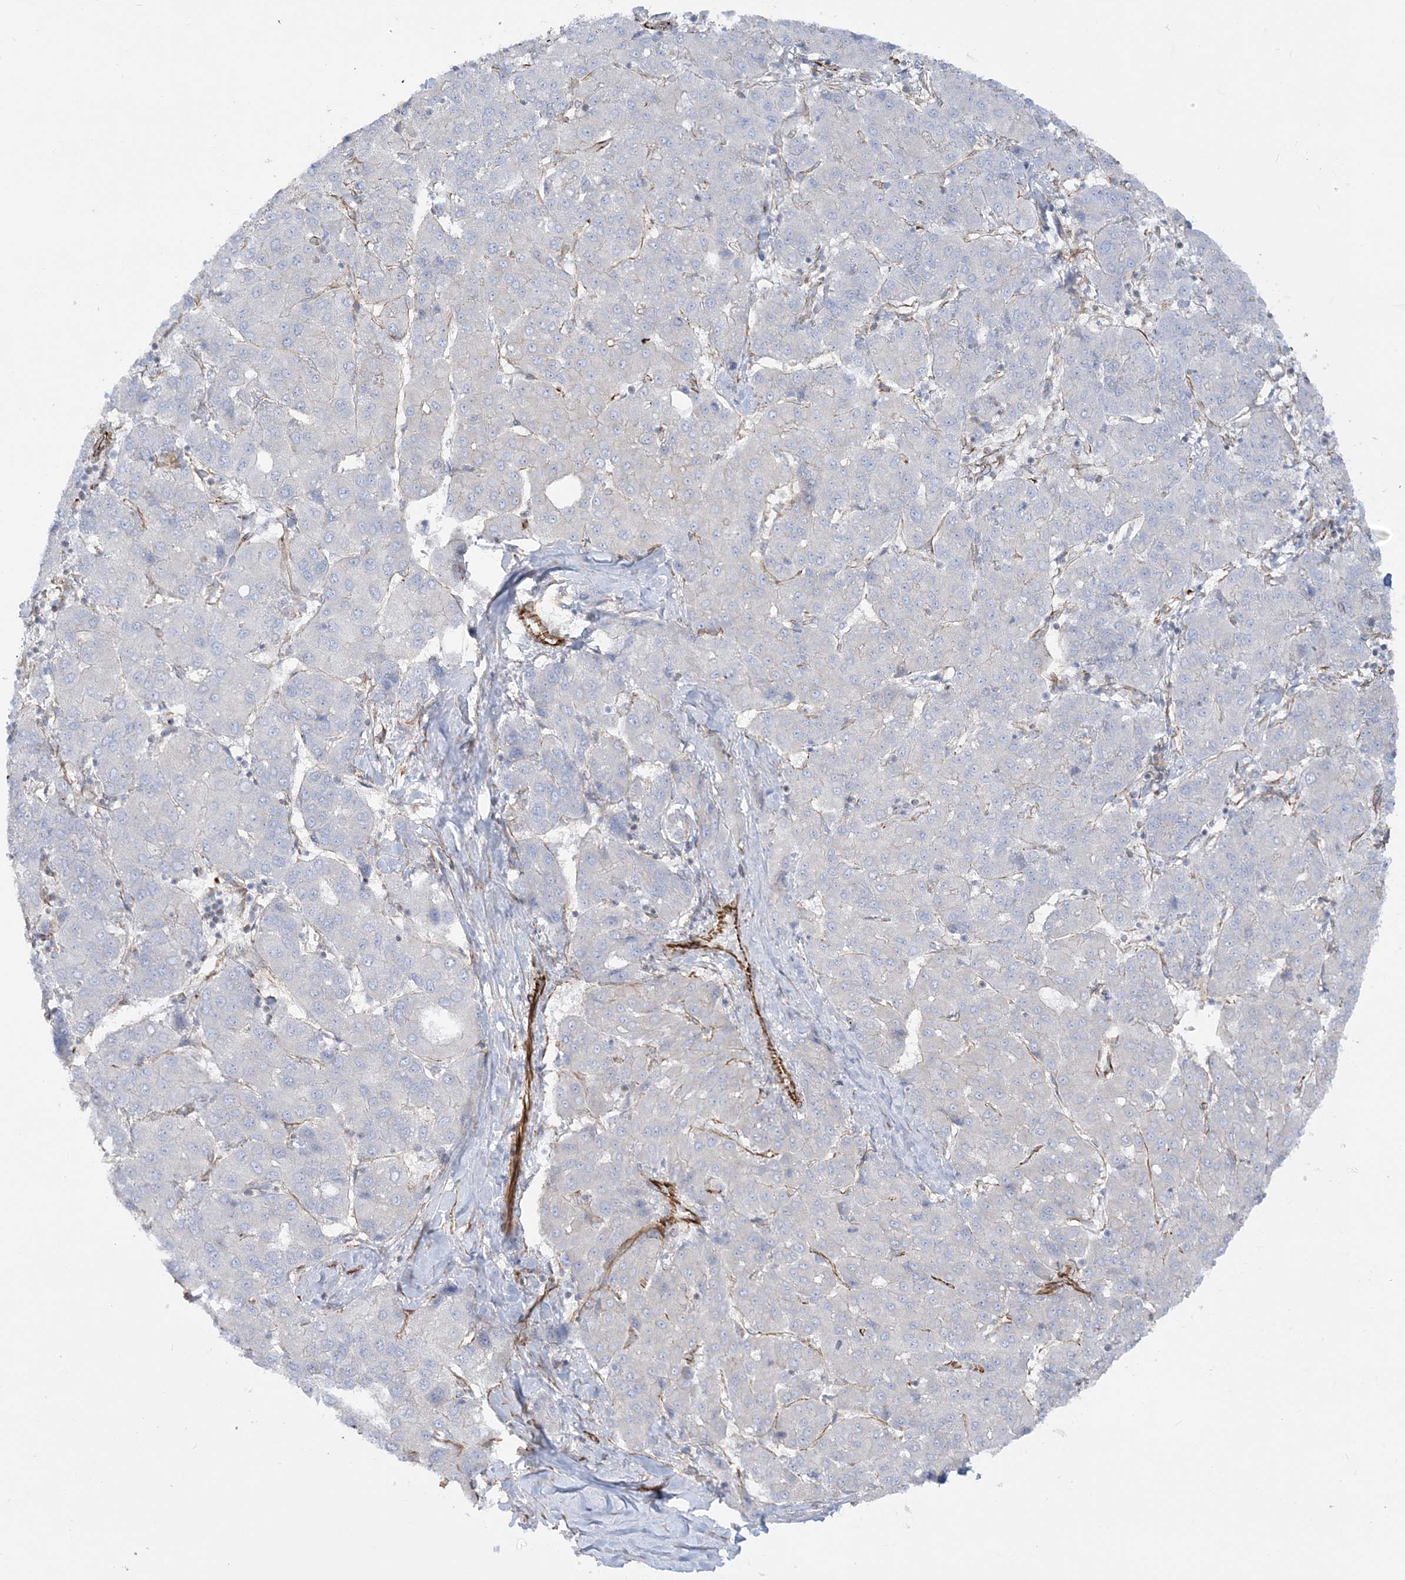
{"staining": {"intensity": "negative", "quantity": "none", "location": "none"}, "tissue": "liver cancer", "cell_type": "Tumor cells", "image_type": "cancer", "snomed": [{"axis": "morphology", "description": "Carcinoma, Hepatocellular, NOS"}, {"axis": "topography", "description": "Liver"}], "caption": "Protein analysis of liver cancer (hepatocellular carcinoma) shows no significant expression in tumor cells. (DAB immunohistochemistry visualized using brightfield microscopy, high magnification).", "gene": "SCLT1", "patient": {"sex": "male", "age": 65}}